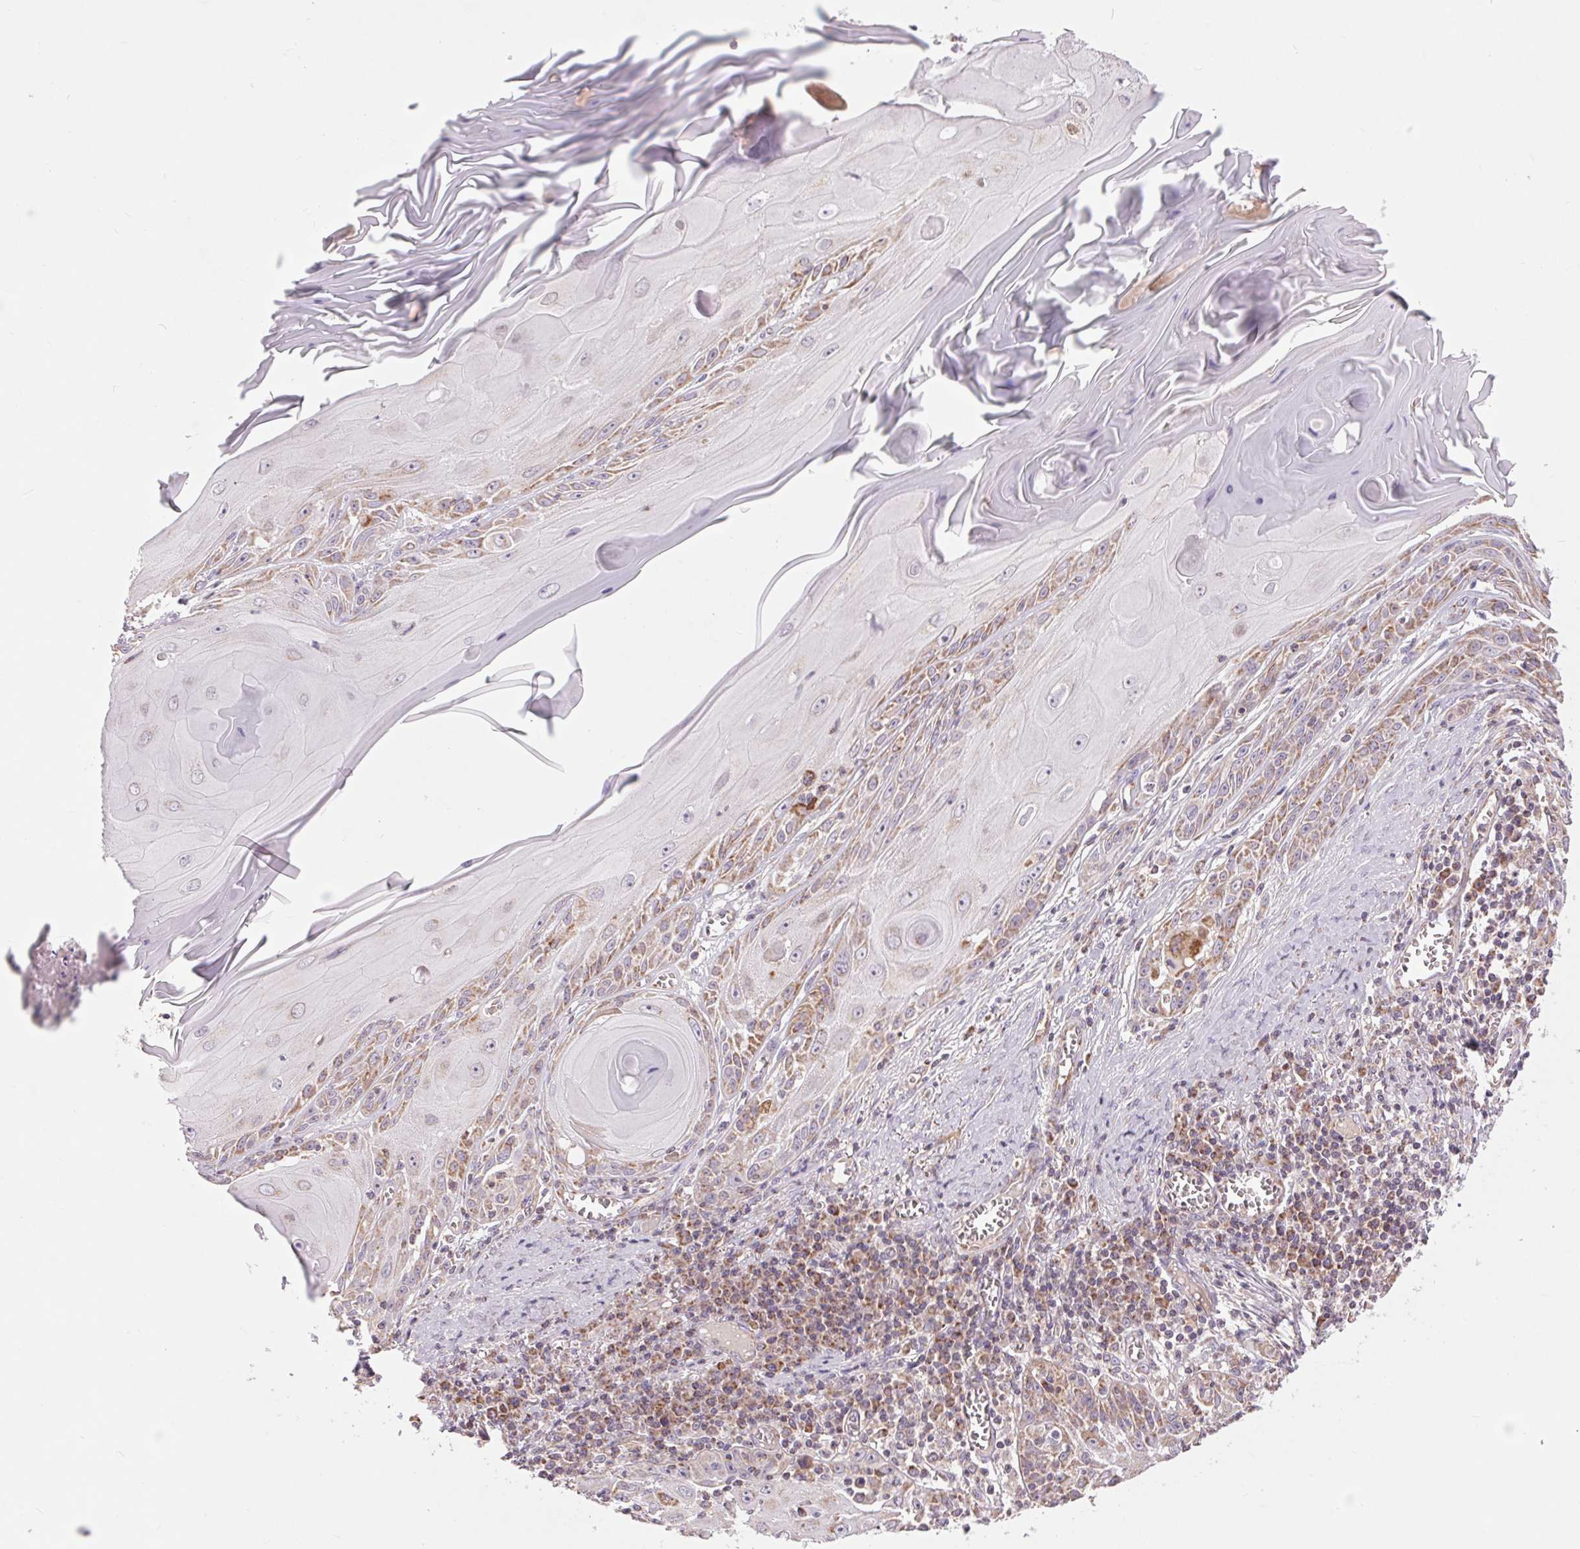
{"staining": {"intensity": "moderate", "quantity": "<25%", "location": "cytoplasmic/membranous"}, "tissue": "skin cancer", "cell_type": "Tumor cells", "image_type": "cancer", "snomed": [{"axis": "morphology", "description": "Squamous cell carcinoma, NOS"}, {"axis": "topography", "description": "Skin"}, {"axis": "topography", "description": "Vulva"}], "caption": "Protein analysis of skin cancer tissue reveals moderate cytoplasmic/membranous expression in approximately <25% of tumor cells.", "gene": "COX6A1", "patient": {"sex": "female", "age": 85}}